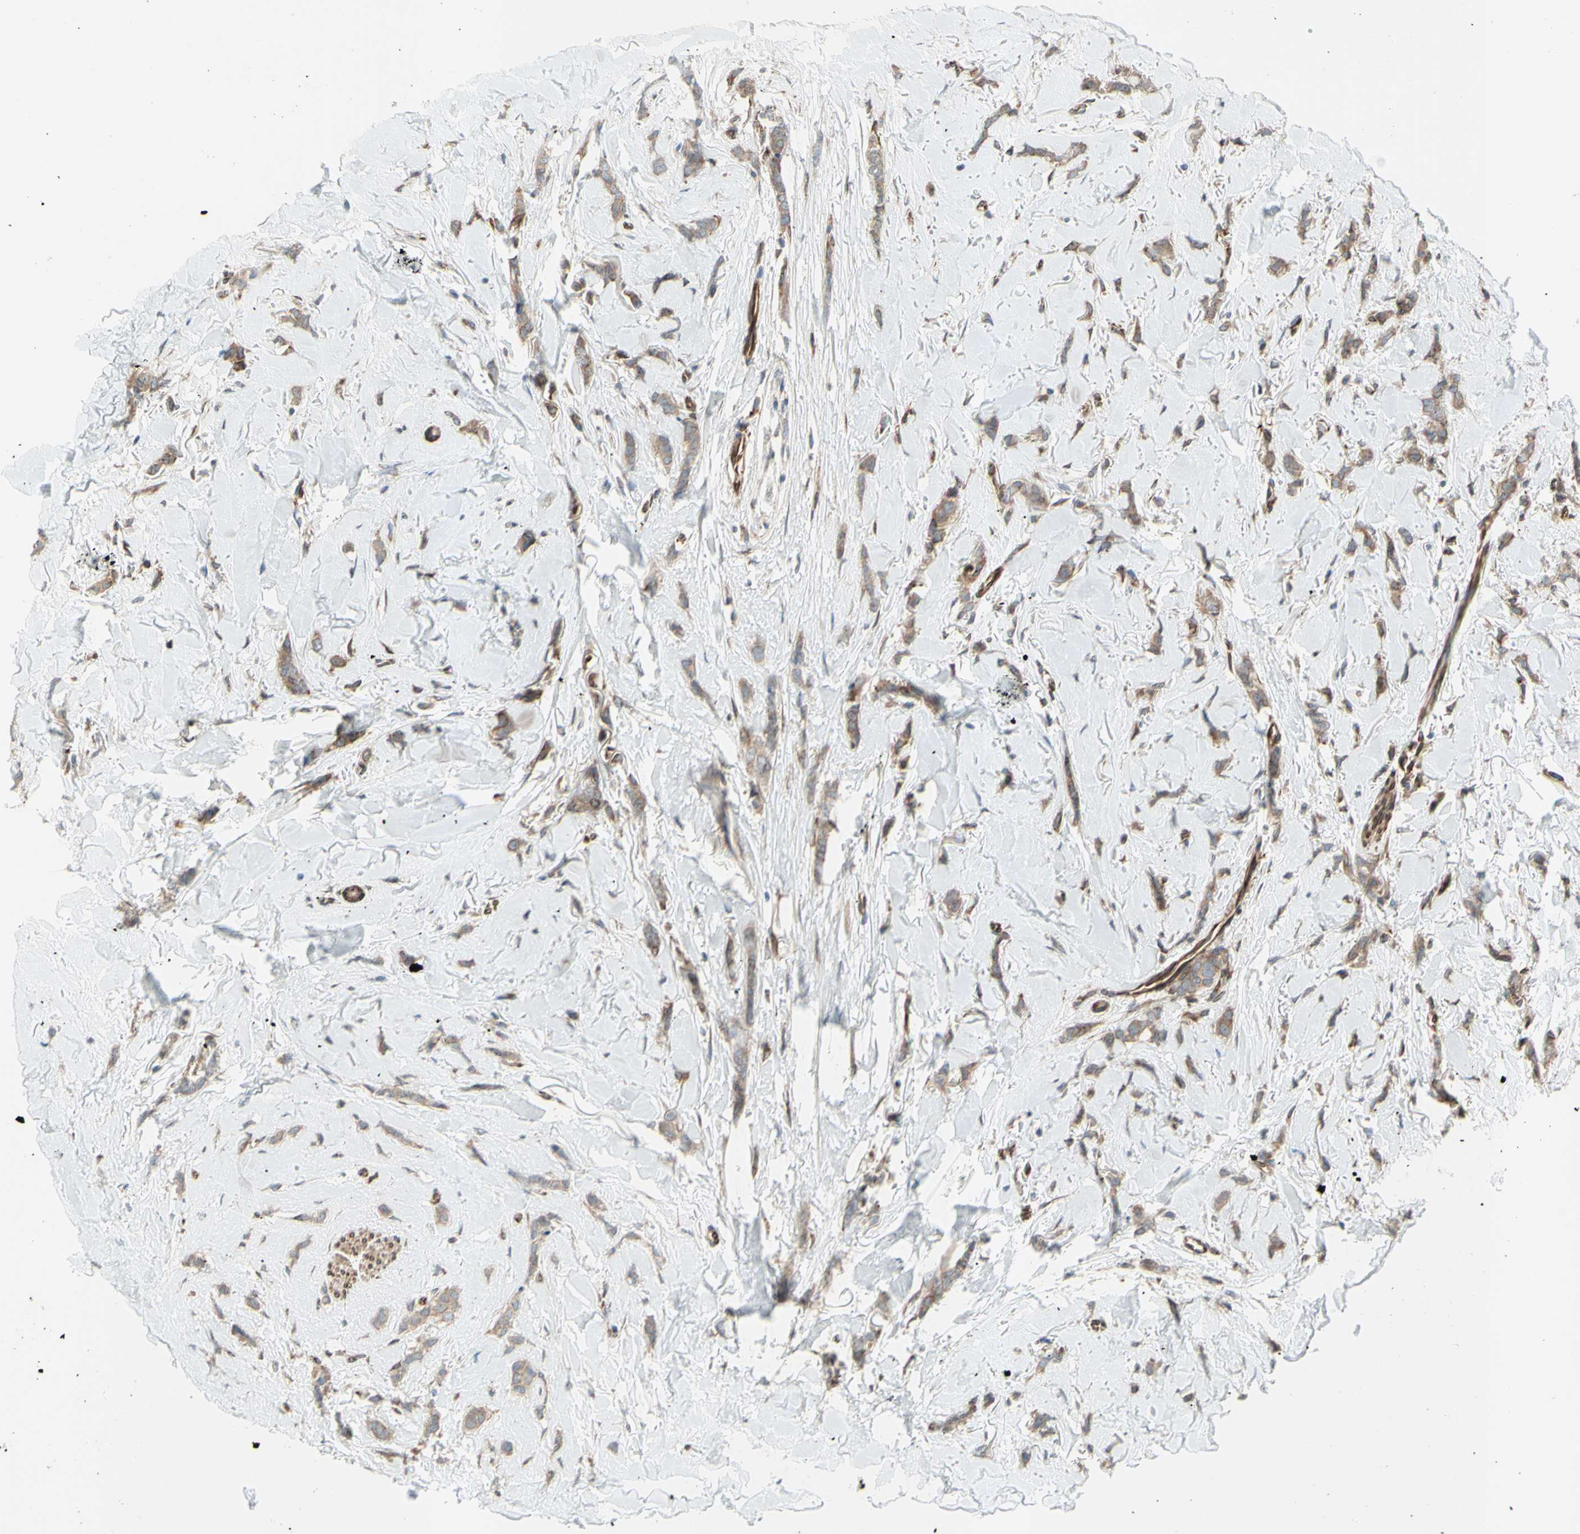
{"staining": {"intensity": "weak", "quantity": ">75%", "location": "cytoplasmic/membranous"}, "tissue": "breast cancer", "cell_type": "Tumor cells", "image_type": "cancer", "snomed": [{"axis": "morphology", "description": "Lobular carcinoma"}, {"axis": "topography", "description": "Skin"}, {"axis": "topography", "description": "Breast"}], "caption": "A high-resolution photomicrograph shows immunohistochemistry (IHC) staining of lobular carcinoma (breast), which shows weak cytoplasmic/membranous positivity in approximately >75% of tumor cells.", "gene": "TRAF2", "patient": {"sex": "female", "age": 46}}